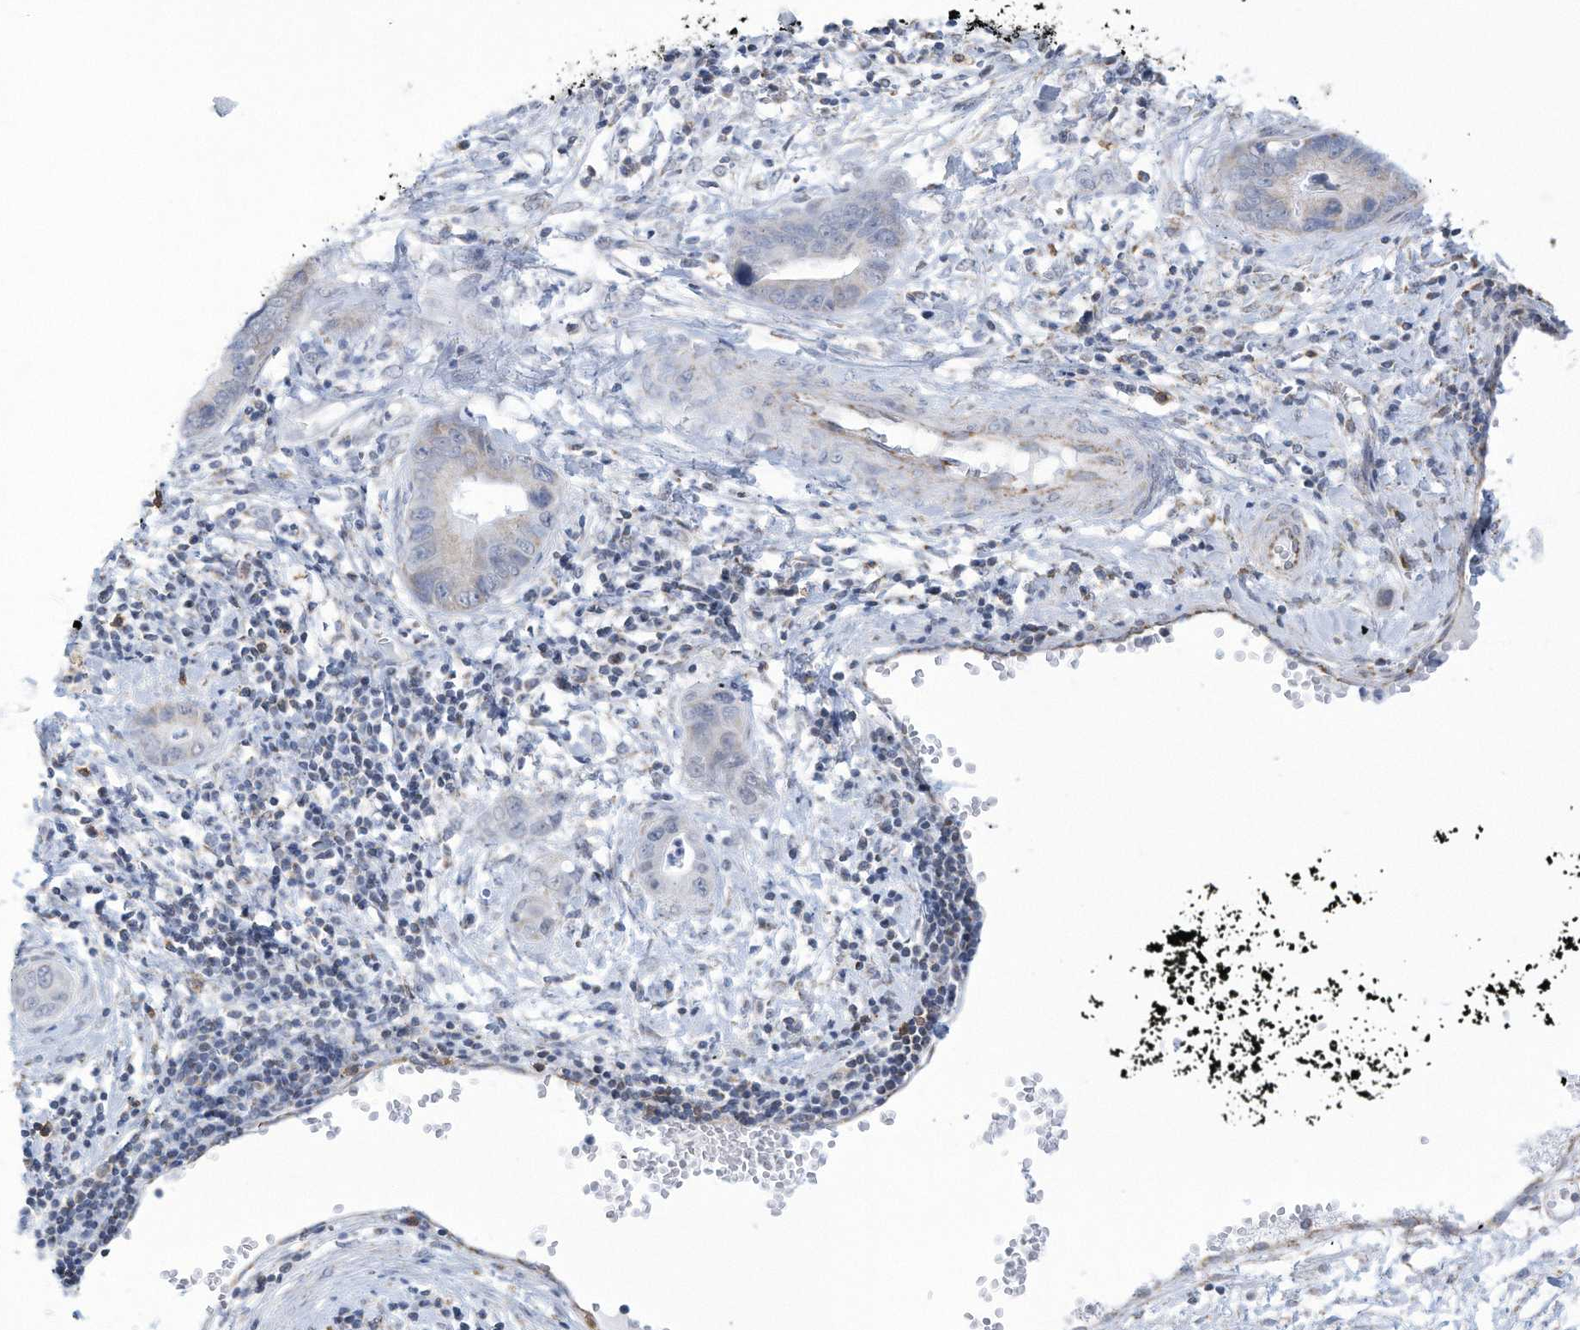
{"staining": {"intensity": "moderate", "quantity": "25%-75%", "location": "cytoplasmic/membranous"}, "tissue": "cervical cancer", "cell_type": "Tumor cells", "image_type": "cancer", "snomed": [{"axis": "morphology", "description": "Adenocarcinoma, NOS"}, {"axis": "topography", "description": "Cervix"}], "caption": "Cervical adenocarcinoma tissue shows moderate cytoplasmic/membranous expression in about 25%-75% of tumor cells", "gene": "ALDH6A1", "patient": {"sex": "female", "age": 44}}